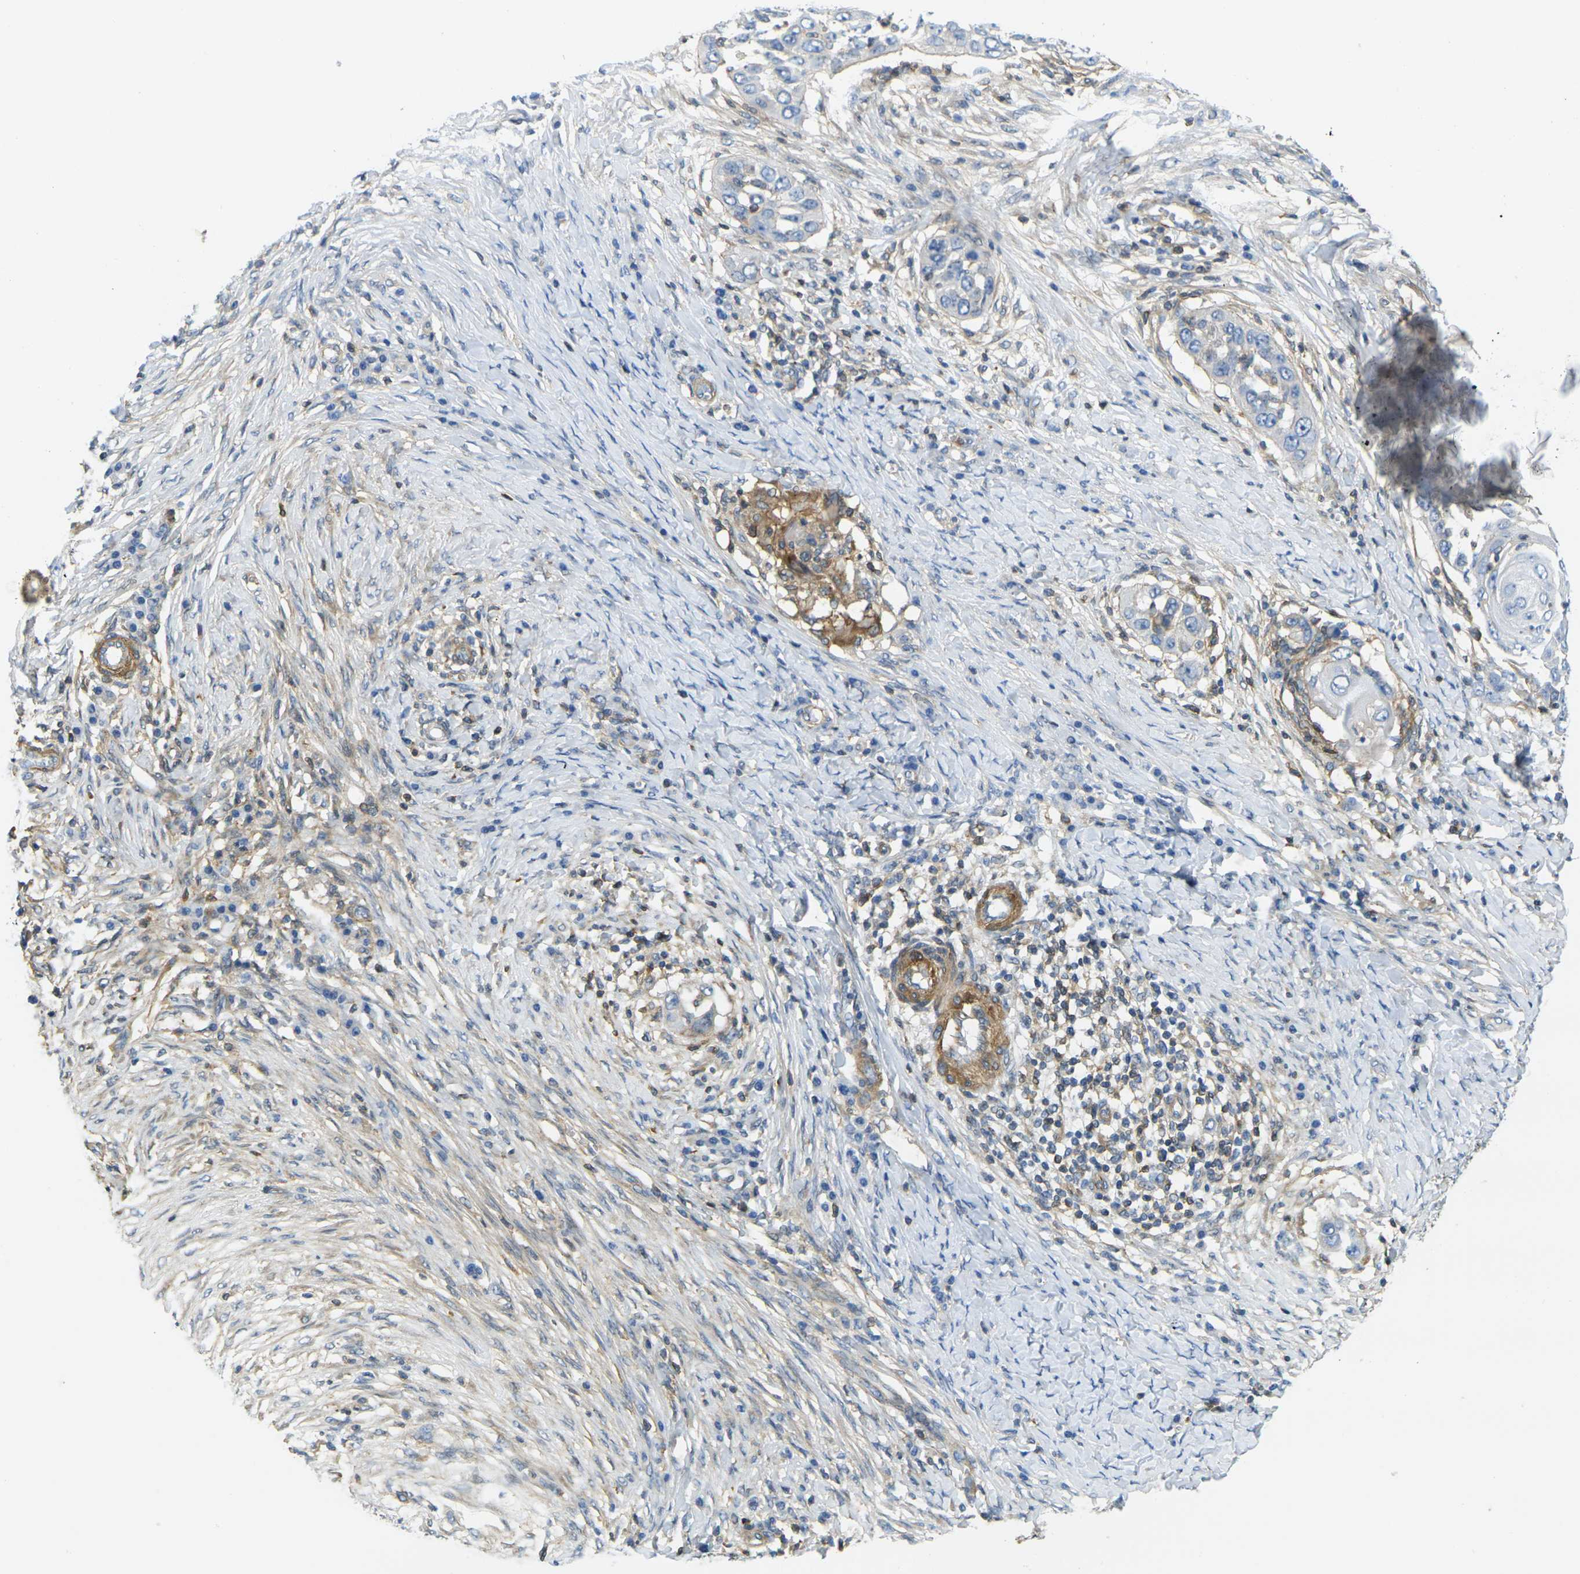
{"staining": {"intensity": "negative", "quantity": "none", "location": "none"}, "tissue": "skin cancer", "cell_type": "Tumor cells", "image_type": "cancer", "snomed": [{"axis": "morphology", "description": "Squamous cell carcinoma, NOS"}, {"axis": "topography", "description": "Skin"}], "caption": "Immunohistochemistry of skin squamous cell carcinoma demonstrates no expression in tumor cells.", "gene": "LASP1", "patient": {"sex": "female", "age": 44}}